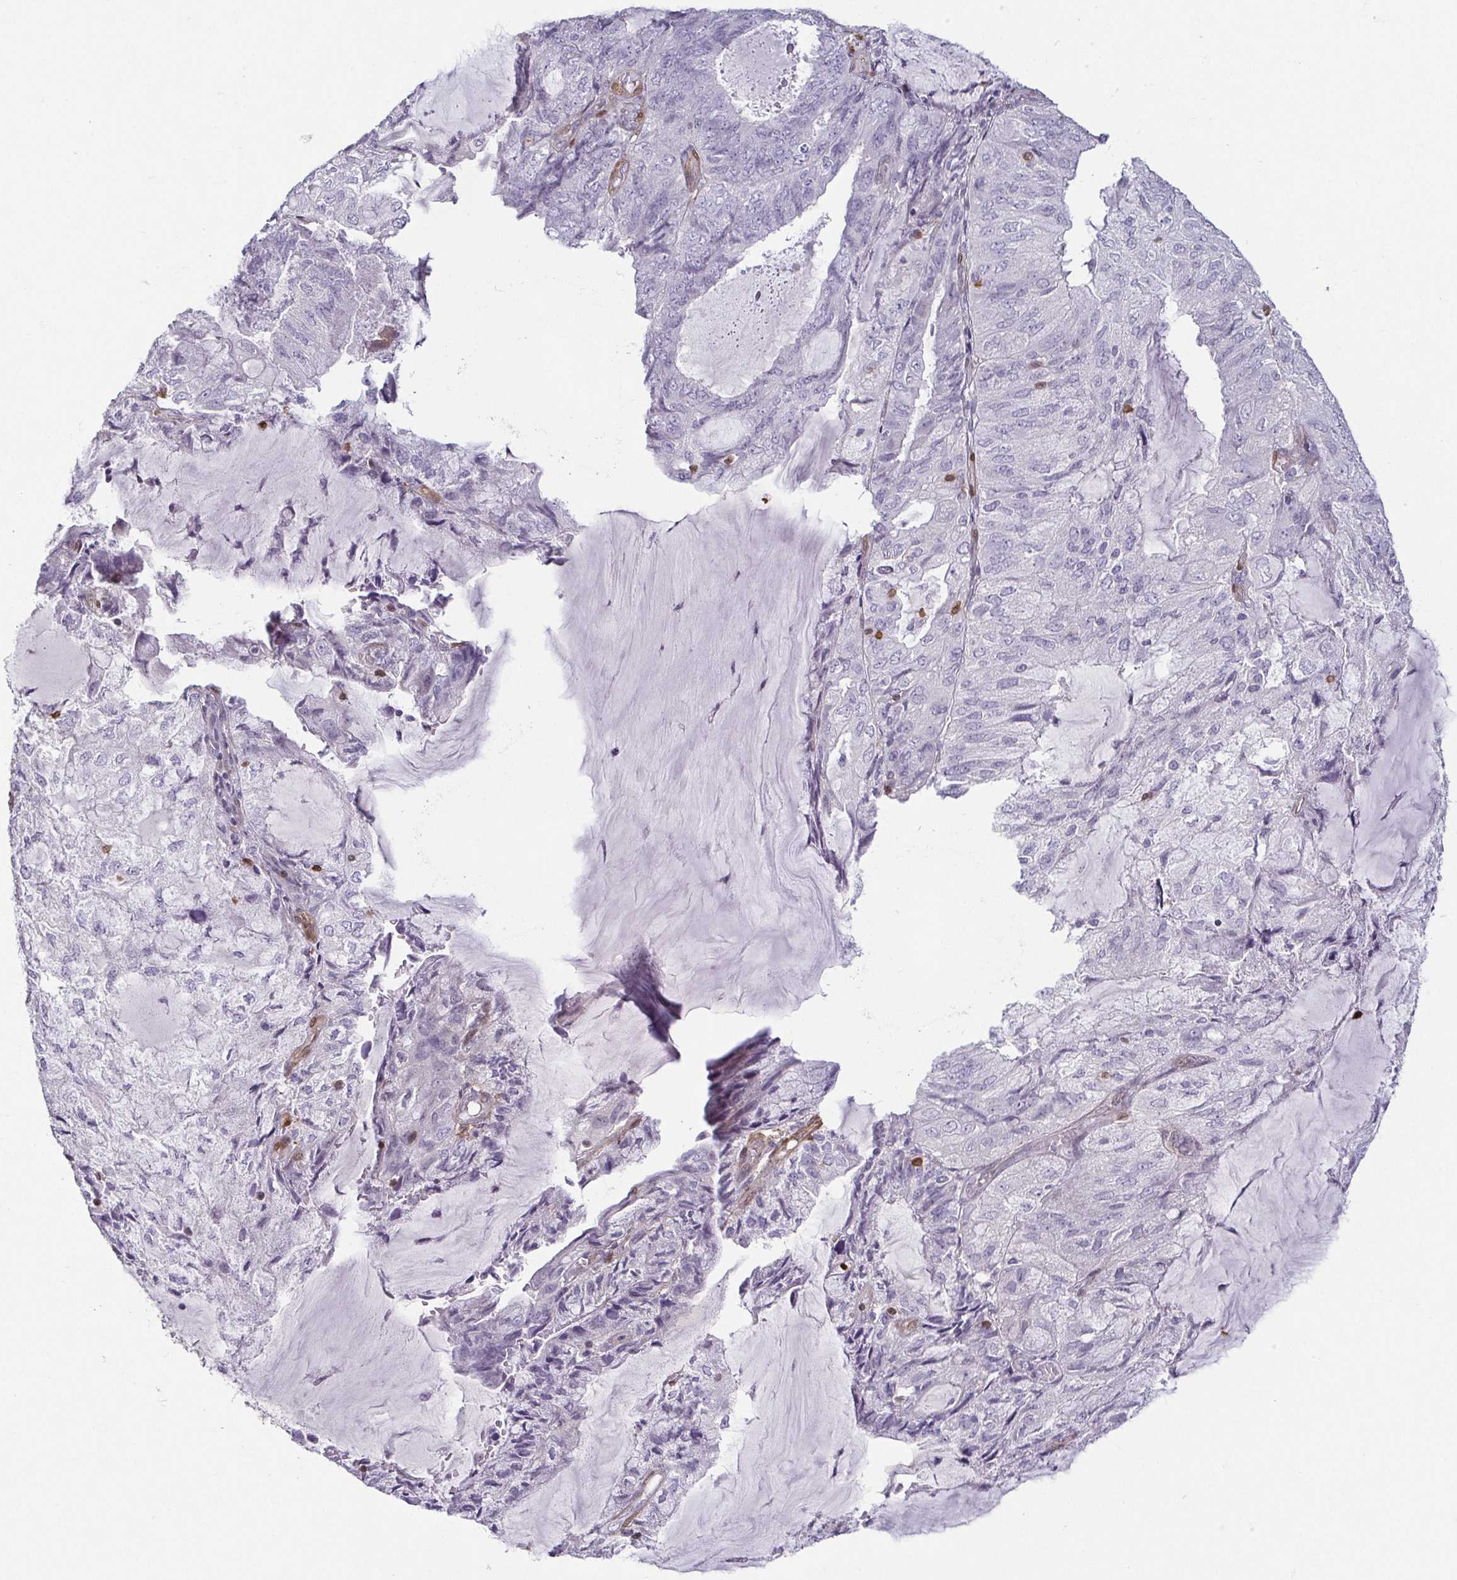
{"staining": {"intensity": "negative", "quantity": "none", "location": "none"}, "tissue": "endometrial cancer", "cell_type": "Tumor cells", "image_type": "cancer", "snomed": [{"axis": "morphology", "description": "Adenocarcinoma, NOS"}, {"axis": "topography", "description": "Endometrium"}], "caption": "A high-resolution micrograph shows IHC staining of adenocarcinoma (endometrial), which shows no significant expression in tumor cells. (Brightfield microscopy of DAB (3,3'-diaminobenzidine) immunohistochemistry (IHC) at high magnification).", "gene": "HOPX", "patient": {"sex": "female", "age": 81}}